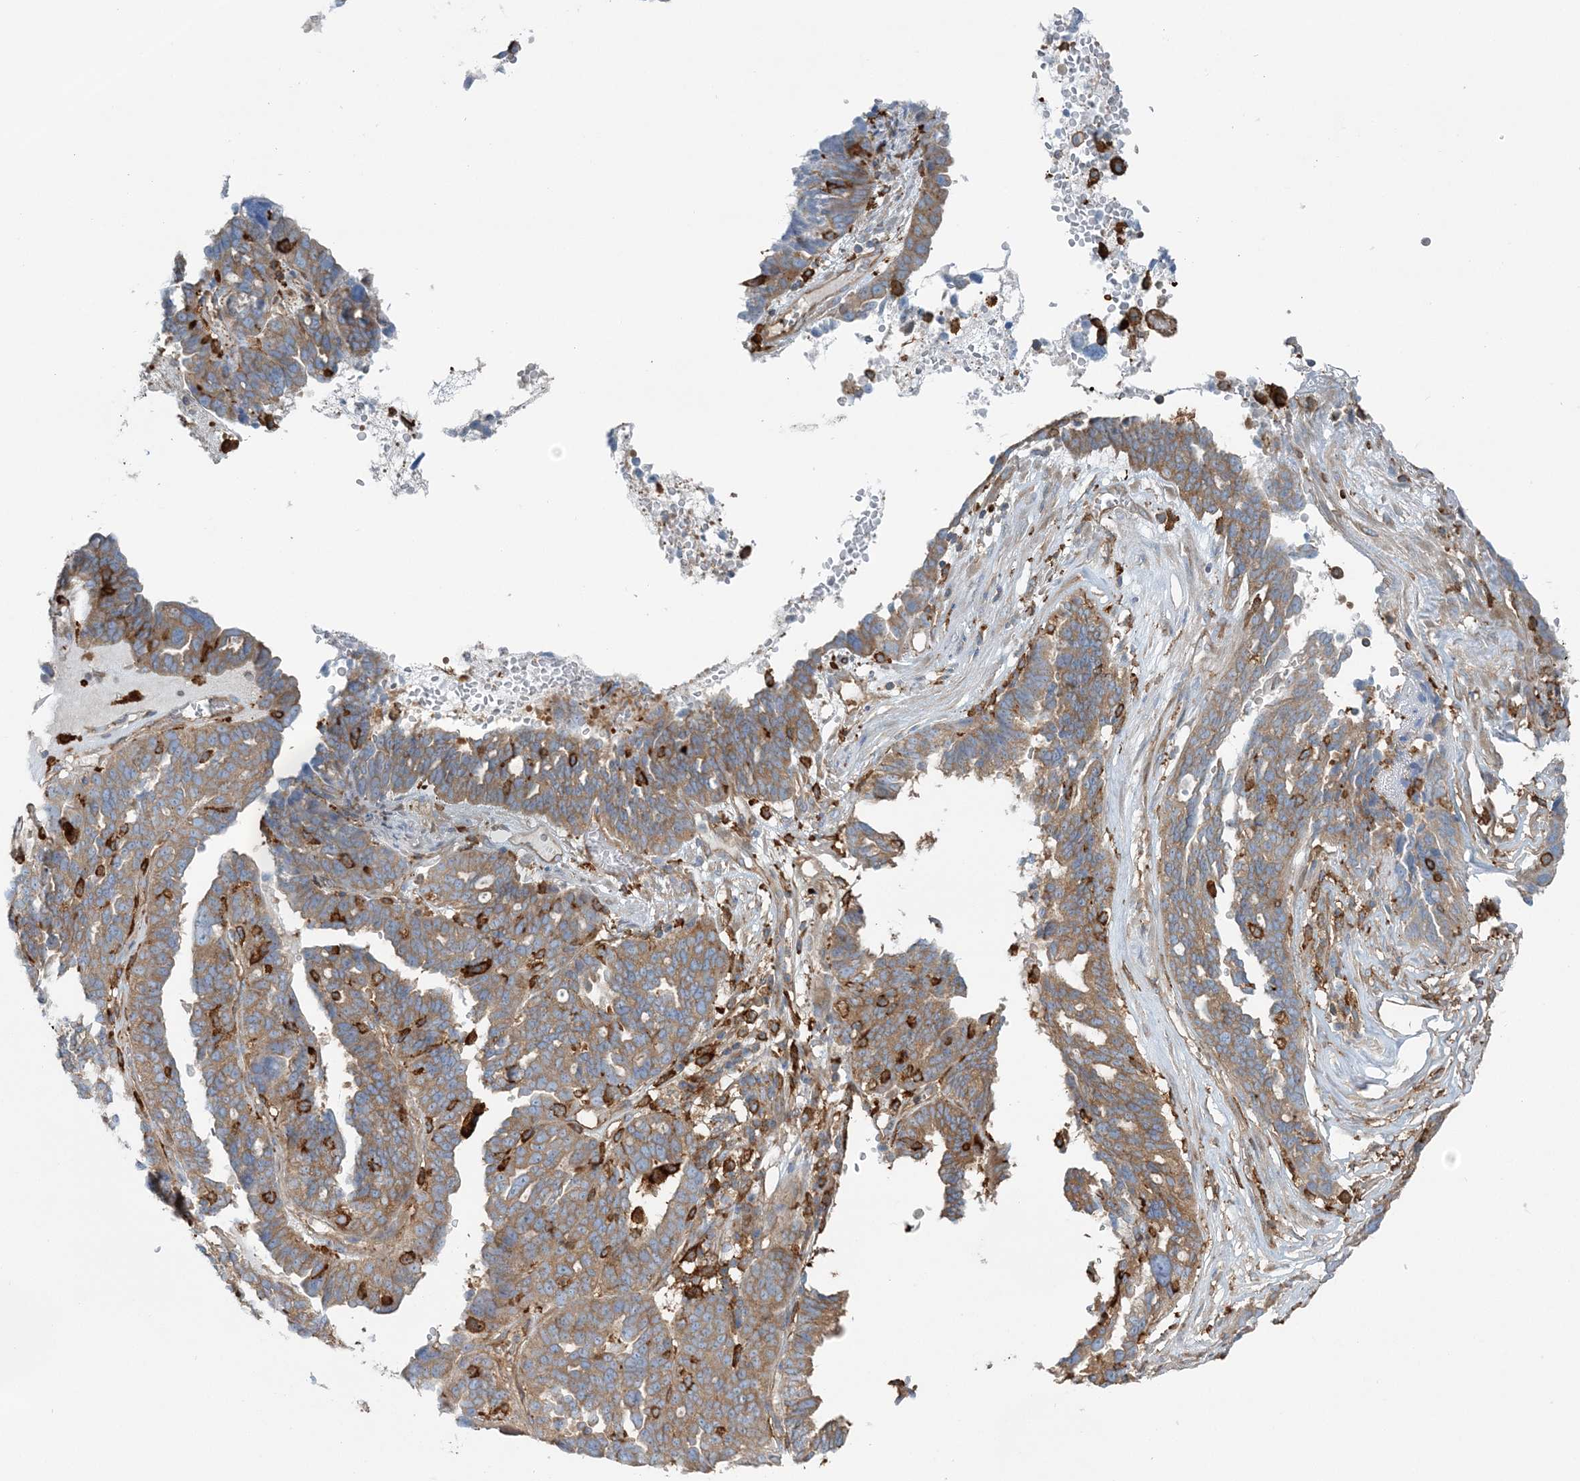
{"staining": {"intensity": "moderate", "quantity": ">75%", "location": "cytoplasmic/membranous"}, "tissue": "ovarian cancer", "cell_type": "Tumor cells", "image_type": "cancer", "snomed": [{"axis": "morphology", "description": "Cystadenocarcinoma, serous, NOS"}, {"axis": "topography", "description": "Ovary"}], "caption": "Moderate cytoplasmic/membranous expression for a protein is seen in about >75% of tumor cells of serous cystadenocarcinoma (ovarian) using immunohistochemistry.", "gene": "SNX2", "patient": {"sex": "female", "age": 59}}